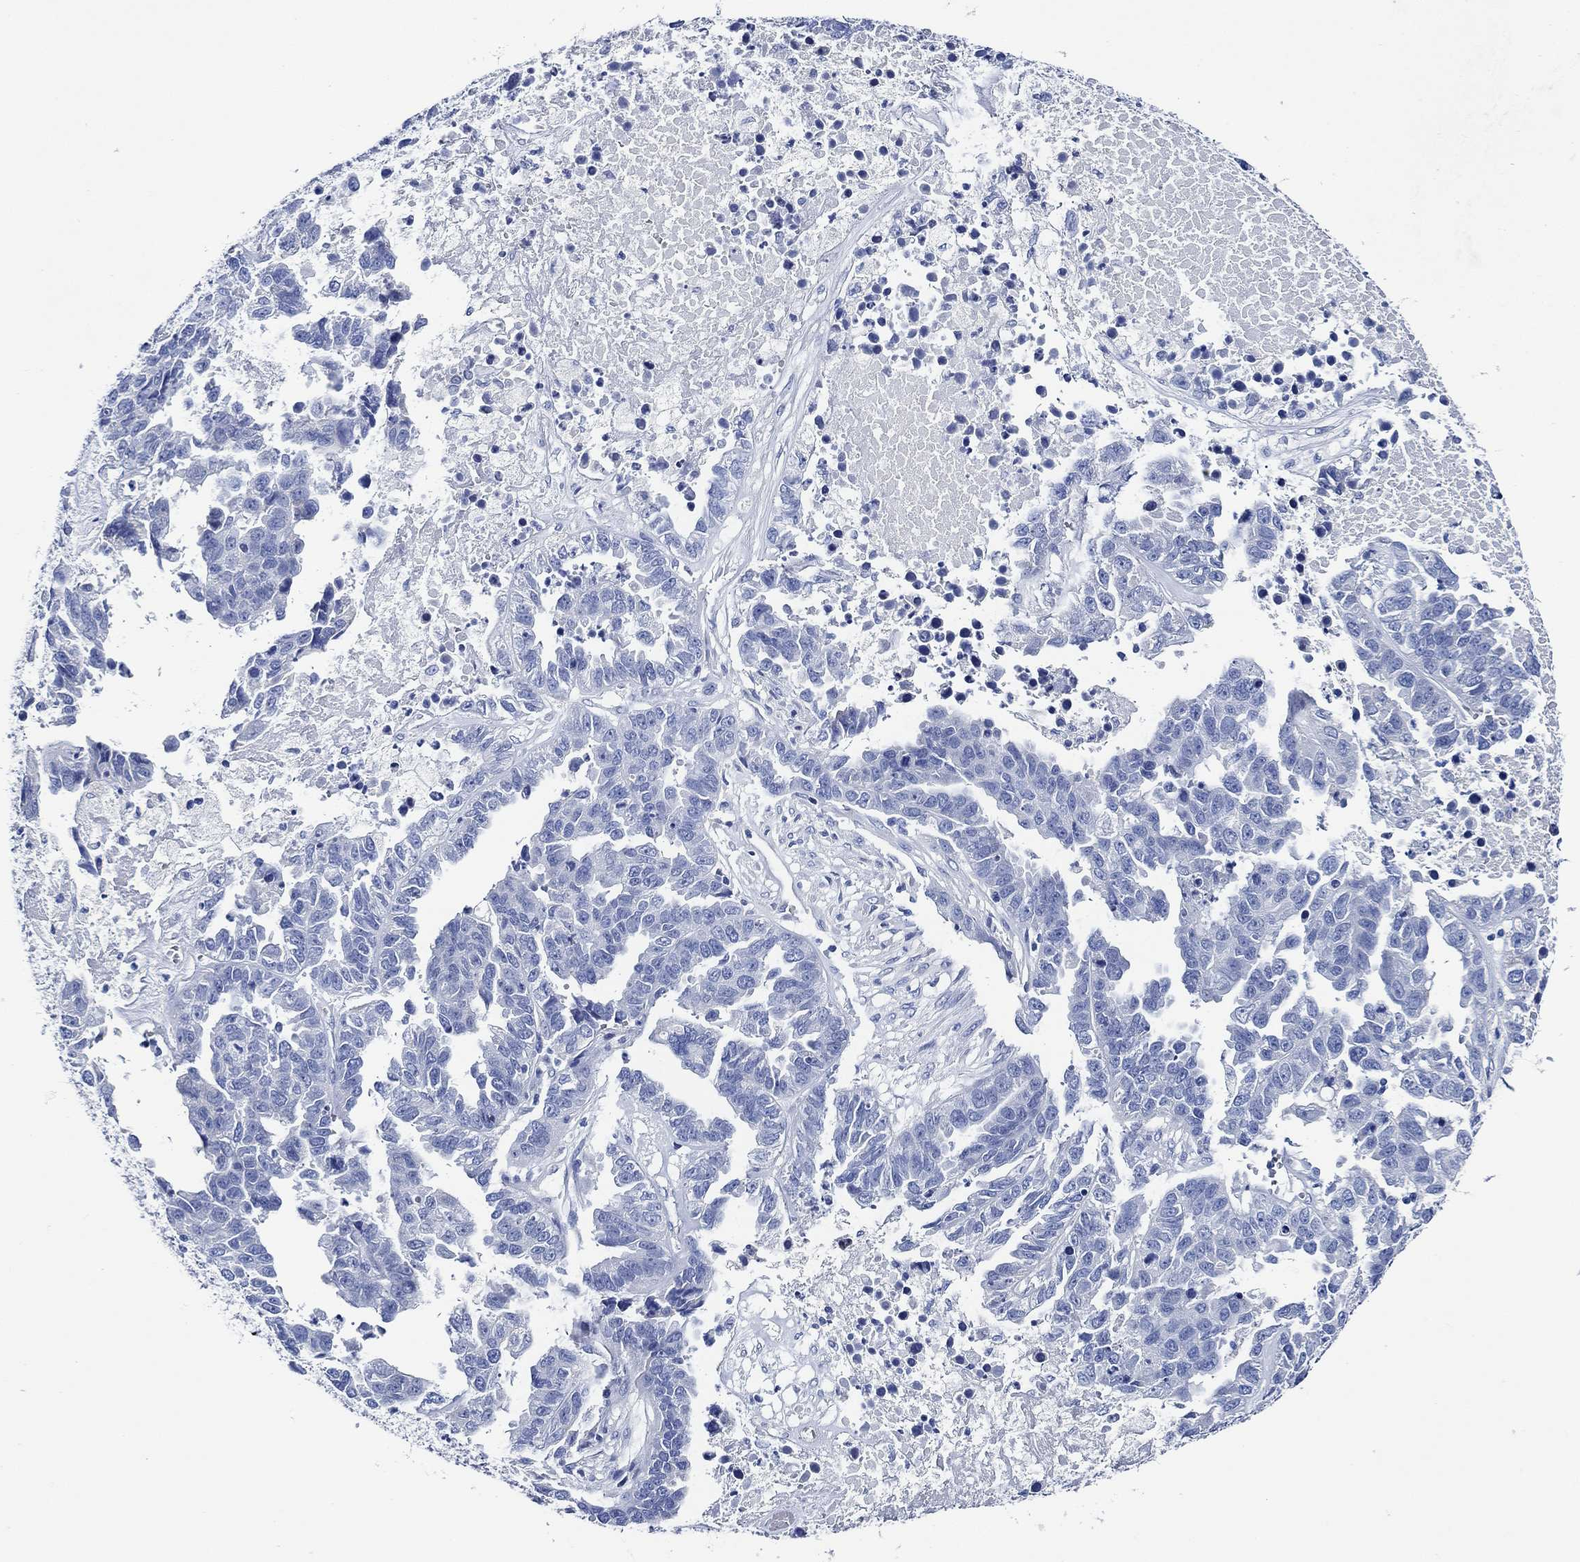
{"staining": {"intensity": "negative", "quantity": "none", "location": "none"}, "tissue": "ovarian cancer", "cell_type": "Tumor cells", "image_type": "cancer", "snomed": [{"axis": "morphology", "description": "Cystadenocarcinoma, serous, NOS"}, {"axis": "topography", "description": "Ovary"}], "caption": "A photomicrograph of human ovarian cancer is negative for staining in tumor cells.", "gene": "WDR62", "patient": {"sex": "female", "age": 87}}